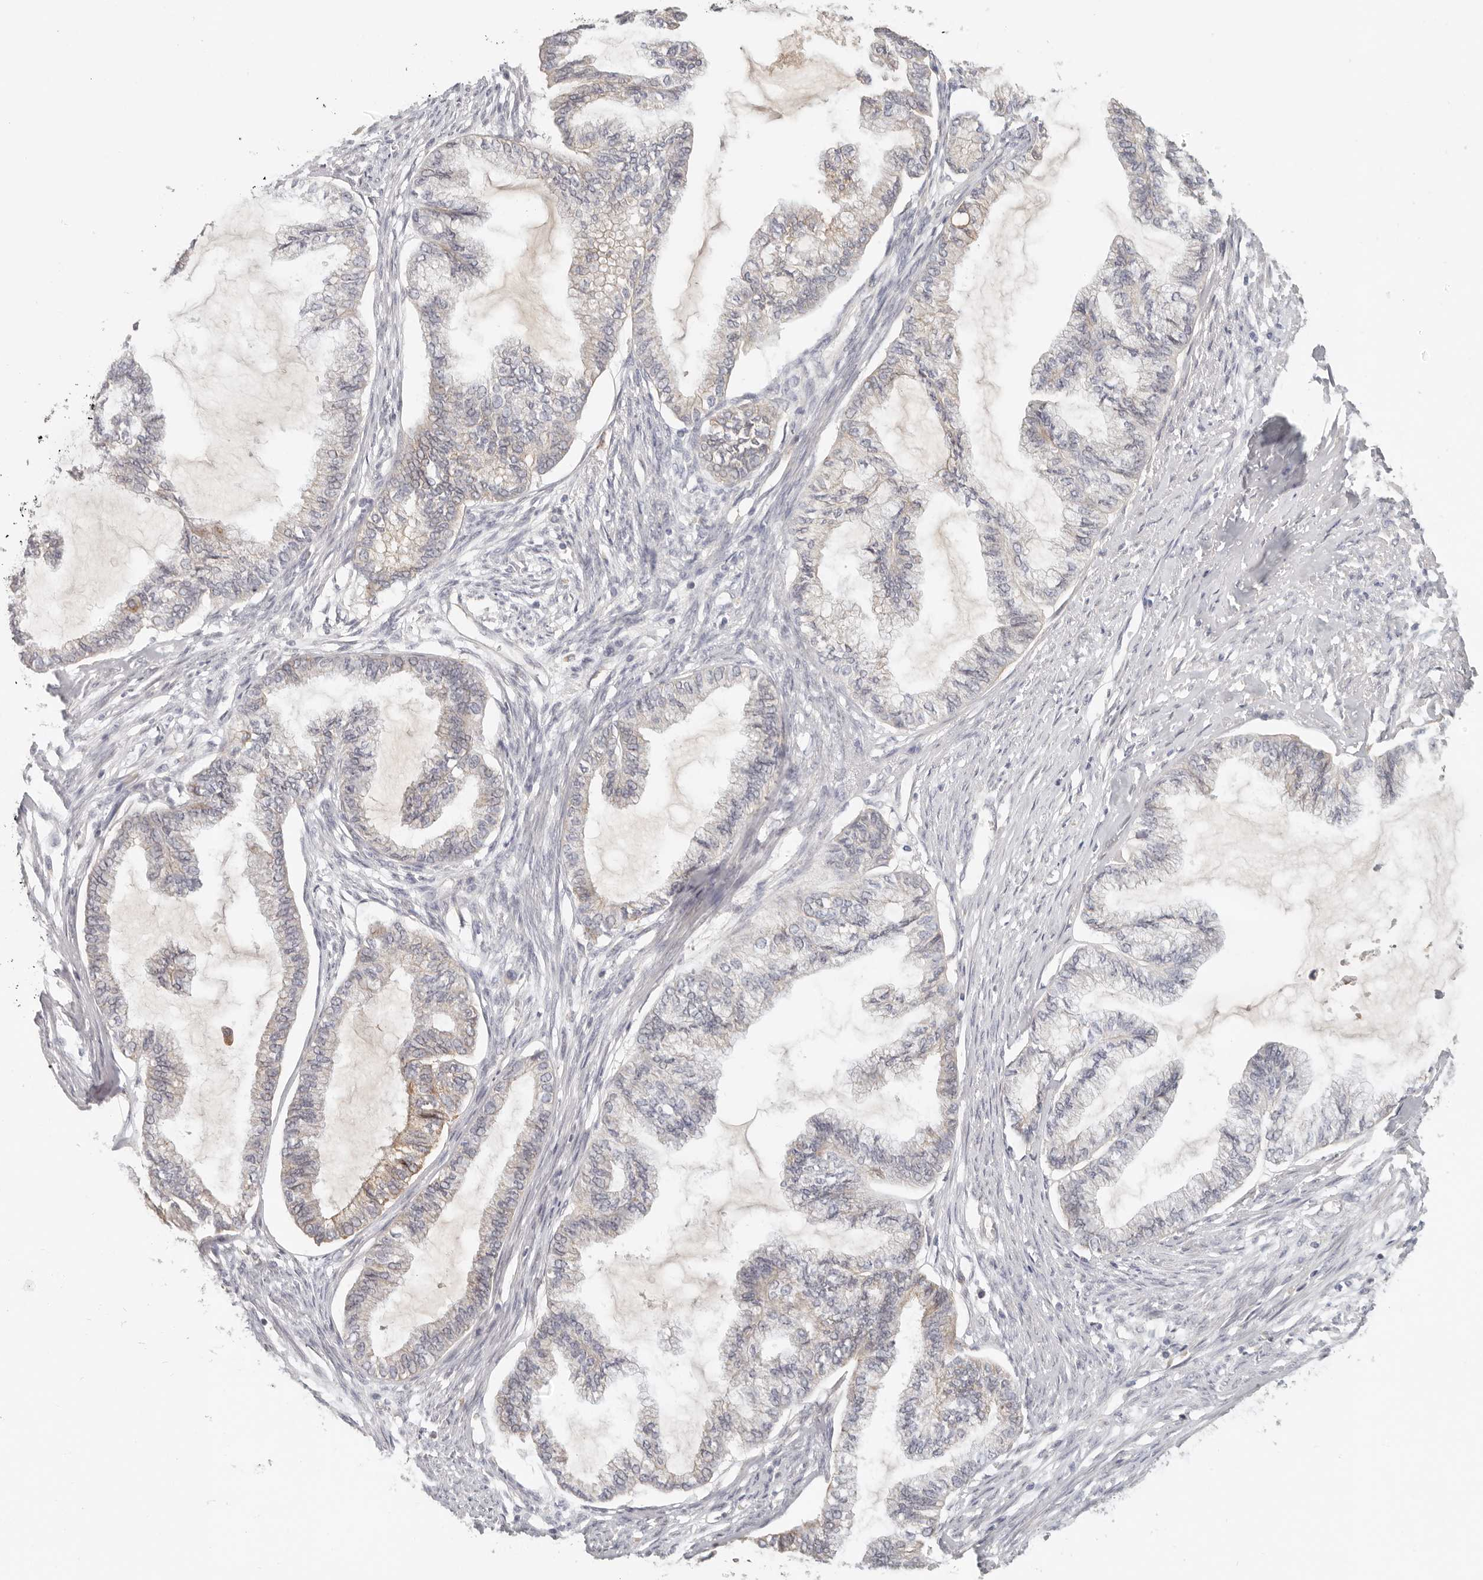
{"staining": {"intensity": "weak", "quantity": "<25%", "location": "cytoplasmic/membranous"}, "tissue": "endometrial cancer", "cell_type": "Tumor cells", "image_type": "cancer", "snomed": [{"axis": "morphology", "description": "Adenocarcinoma, NOS"}, {"axis": "topography", "description": "Endometrium"}], "caption": "This is an IHC photomicrograph of adenocarcinoma (endometrial). There is no staining in tumor cells.", "gene": "ANXA9", "patient": {"sex": "female", "age": 86}}